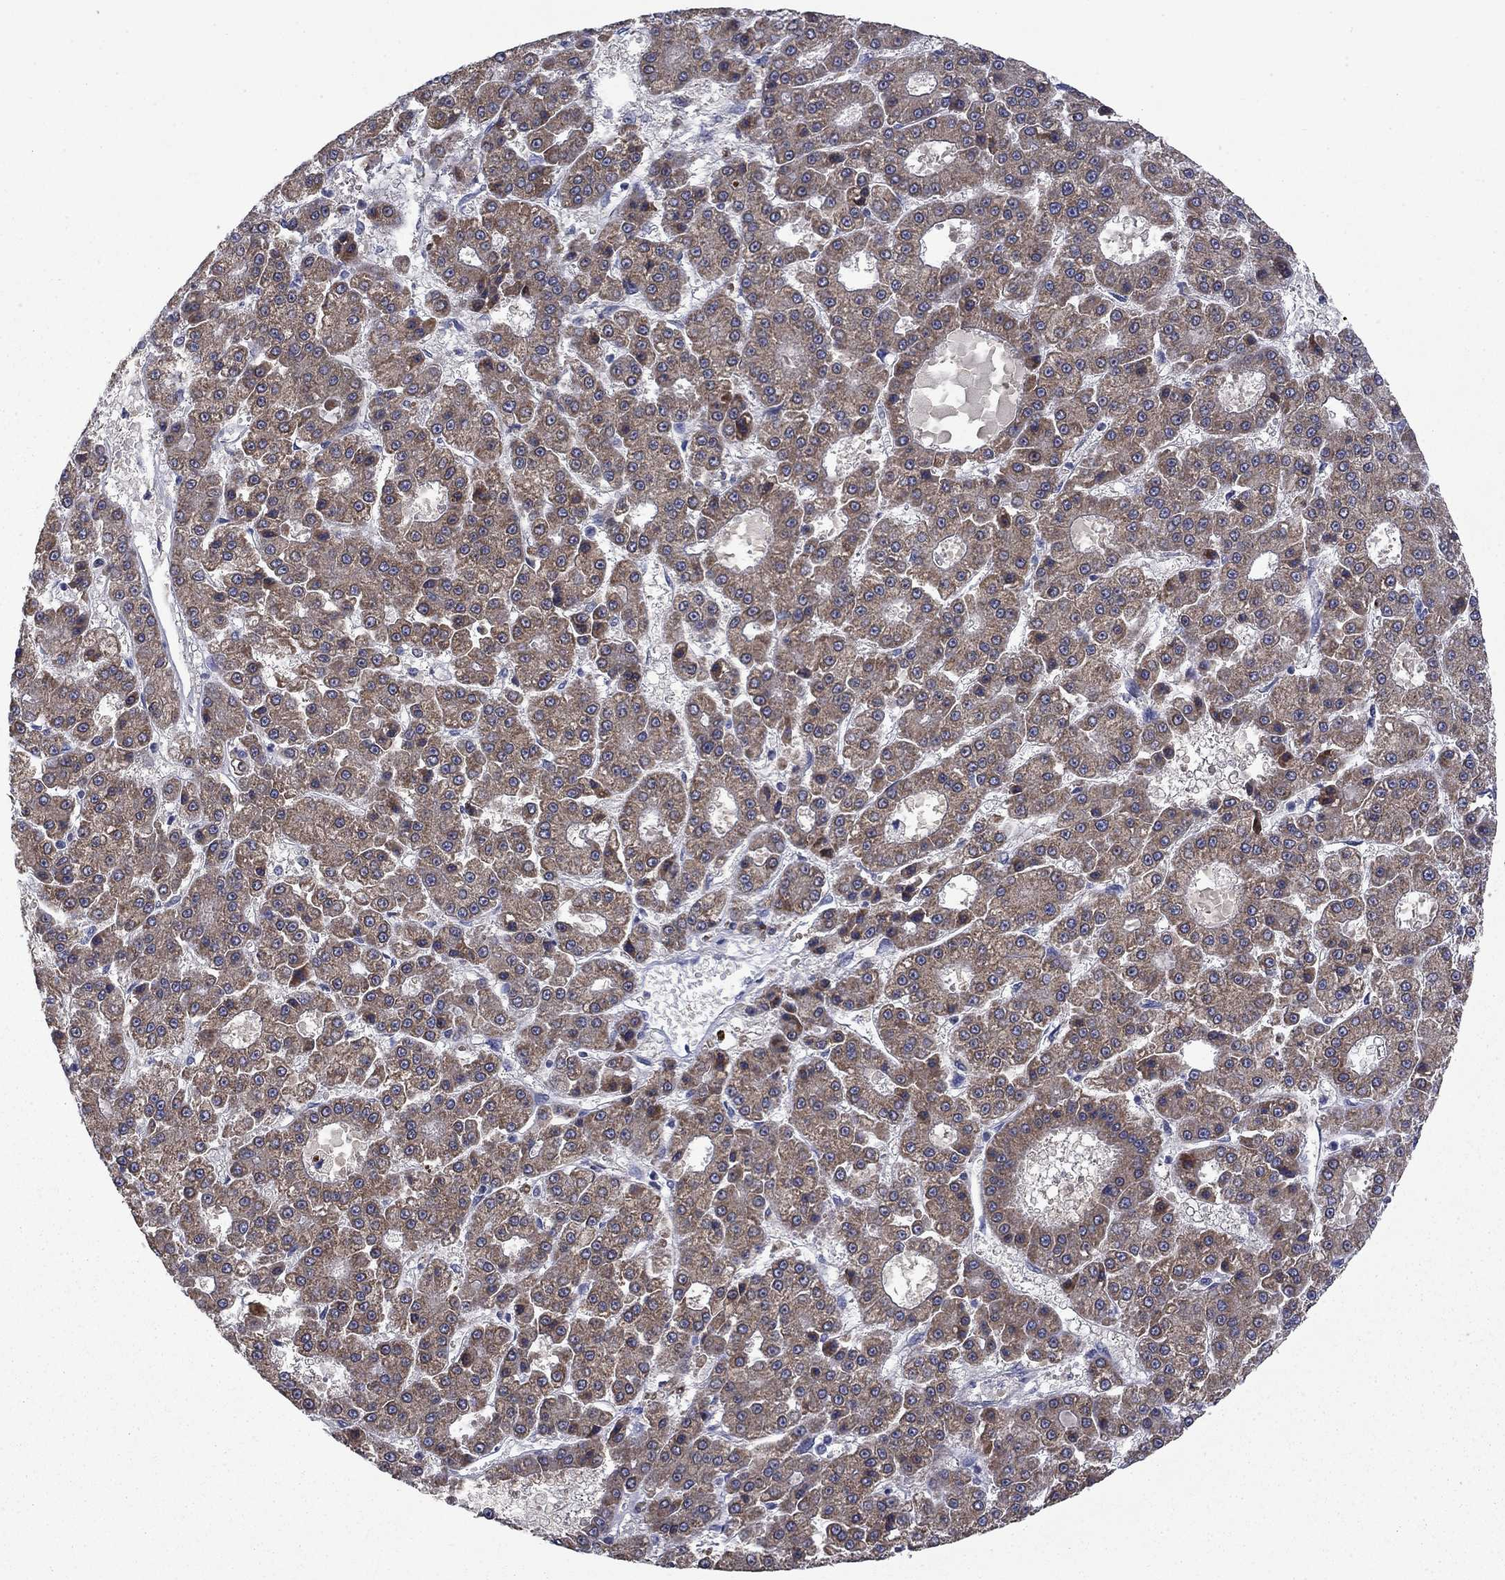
{"staining": {"intensity": "moderate", "quantity": ">75%", "location": "cytoplasmic/membranous"}, "tissue": "liver cancer", "cell_type": "Tumor cells", "image_type": "cancer", "snomed": [{"axis": "morphology", "description": "Carcinoma, Hepatocellular, NOS"}, {"axis": "topography", "description": "Liver"}], "caption": "A photomicrograph of liver cancer stained for a protein reveals moderate cytoplasmic/membranous brown staining in tumor cells. (brown staining indicates protein expression, while blue staining denotes nuclei).", "gene": "FRK", "patient": {"sex": "male", "age": 70}}